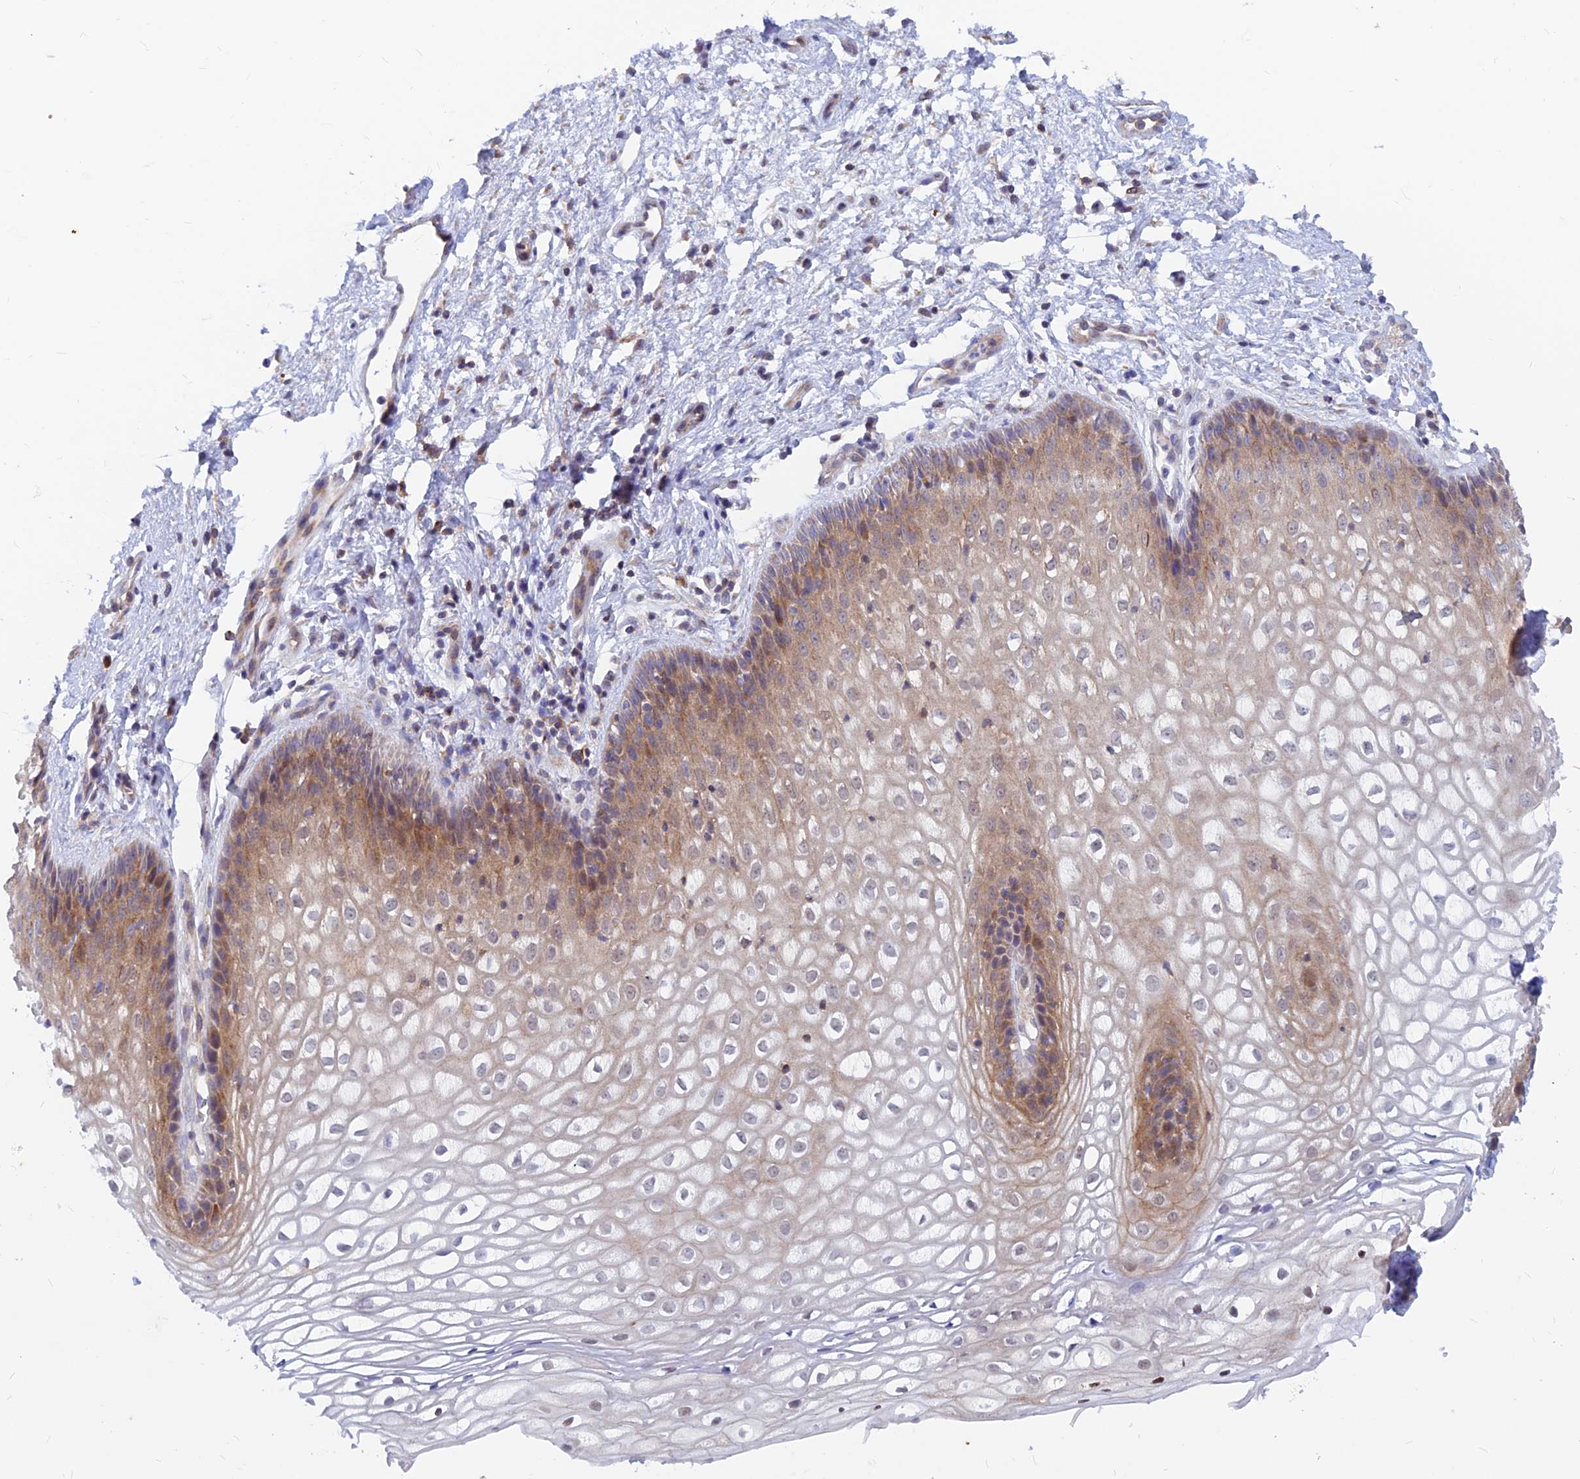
{"staining": {"intensity": "weak", "quantity": "25%-75%", "location": "cytoplasmic/membranous"}, "tissue": "vagina", "cell_type": "Squamous epithelial cells", "image_type": "normal", "snomed": [{"axis": "morphology", "description": "Normal tissue, NOS"}, {"axis": "topography", "description": "Vagina"}], "caption": "Immunohistochemistry (IHC) (DAB (3,3'-diaminobenzidine)) staining of benign human vagina displays weak cytoplasmic/membranous protein positivity in about 25%-75% of squamous epithelial cells. The staining was performed using DAB (3,3'-diaminobenzidine) to visualize the protein expression in brown, while the nuclei were stained in blue with hematoxylin (Magnification: 20x).", "gene": "DNAJC16", "patient": {"sex": "female", "age": 34}}